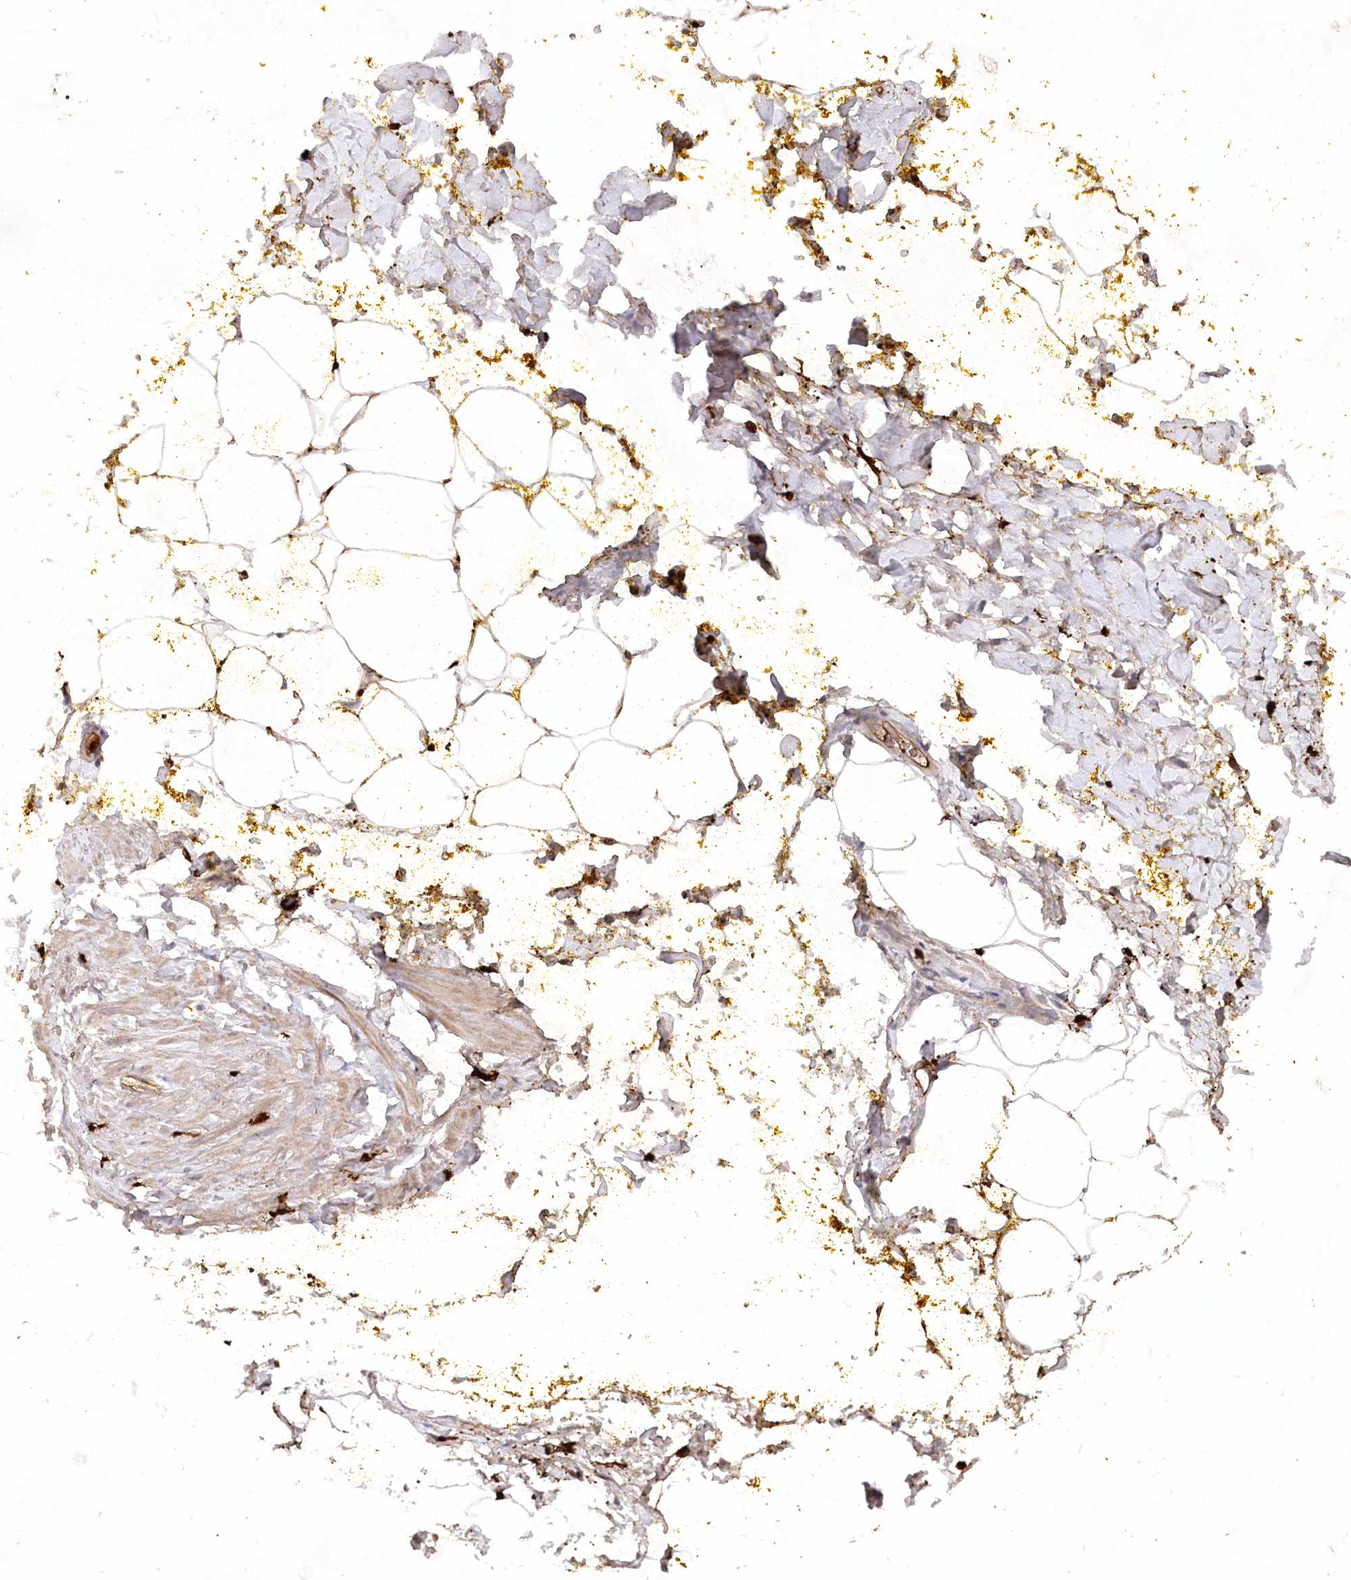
{"staining": {"intensity": "moderate", "quantity": ">75%", "location": "cytoplasmic/membranous"}, "tissue": "adipose tissue", "cell_type": "Adipocytes", "image_type": "normal", "snomed": [{"axis": "morphology", "description": "Normal tissue, NOS"}, {"axis": "morphology", "description": "Adenocarcinoma, Low grade"}, {"axis": "topography", "description": "Prostate"}, {"axis": "topography", "description": "Peripheral nerve tissue"}], "caption": "An immunohistochemistry photomicrograph of benign tissue is shown. Protein staining in brown highlights moderate cytoplasmic/membranous positivity in adipose tissue within adipocytes.", "gene": "PPP1R21", "patient": {"sex": "male", "age": 63}}